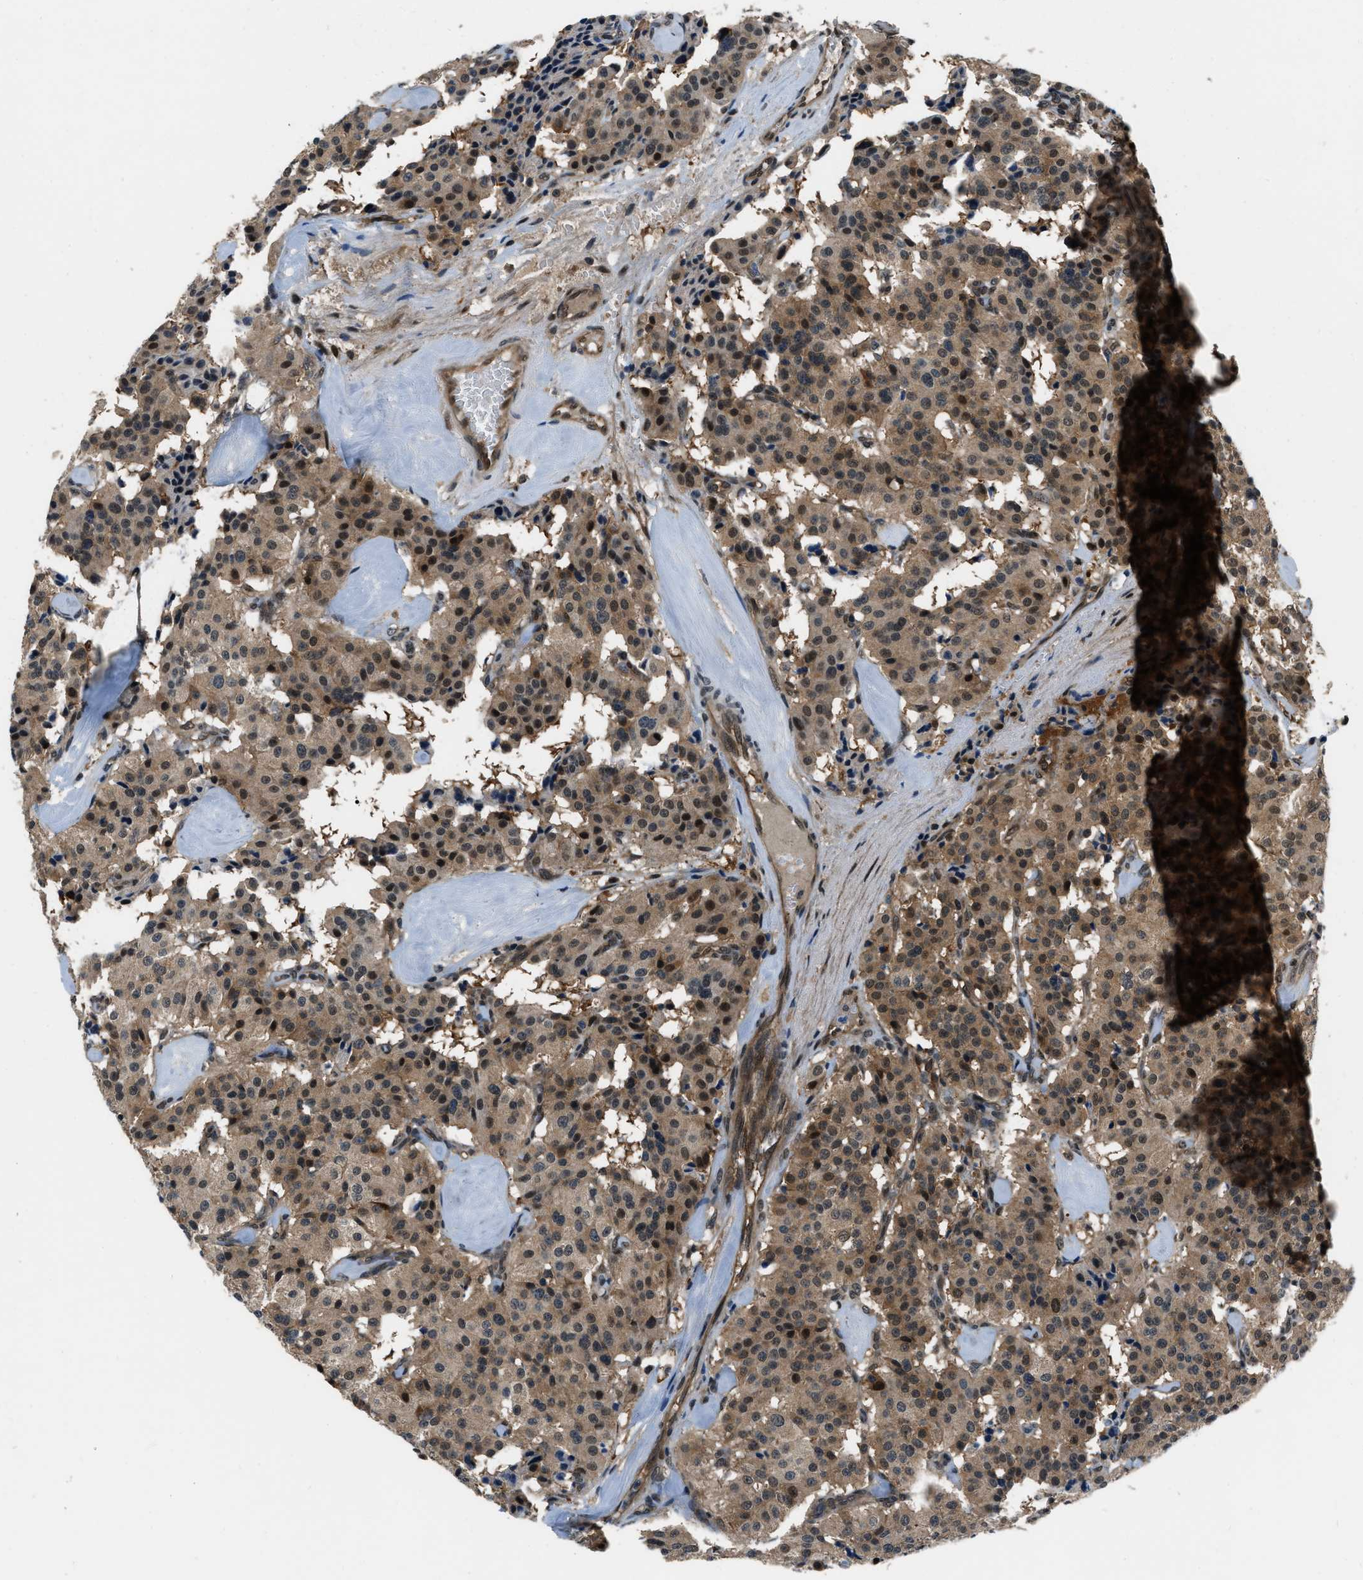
{"staining": {"intensity": "moderate", "quantity": ">75%", "location": "cytoplasmic/membranous,nuclear"}, "tissue": "carcinoid", "cell_type": "Tumor cells", "image_type": "cancer", "snomed": [{"axis": "morphology", "description": "Carcinoid, malignant, NOS"}, {"axis": "topography", "description": "Lung"}], "caption": "Protein analysis of carcinoid tissue demonstrates moderate cytoplasmic/membranous and nuclear expression in about >75% of tumor cells.", "gene": "NUDCD3", "patient": {"sex": "male", "age": 30}}